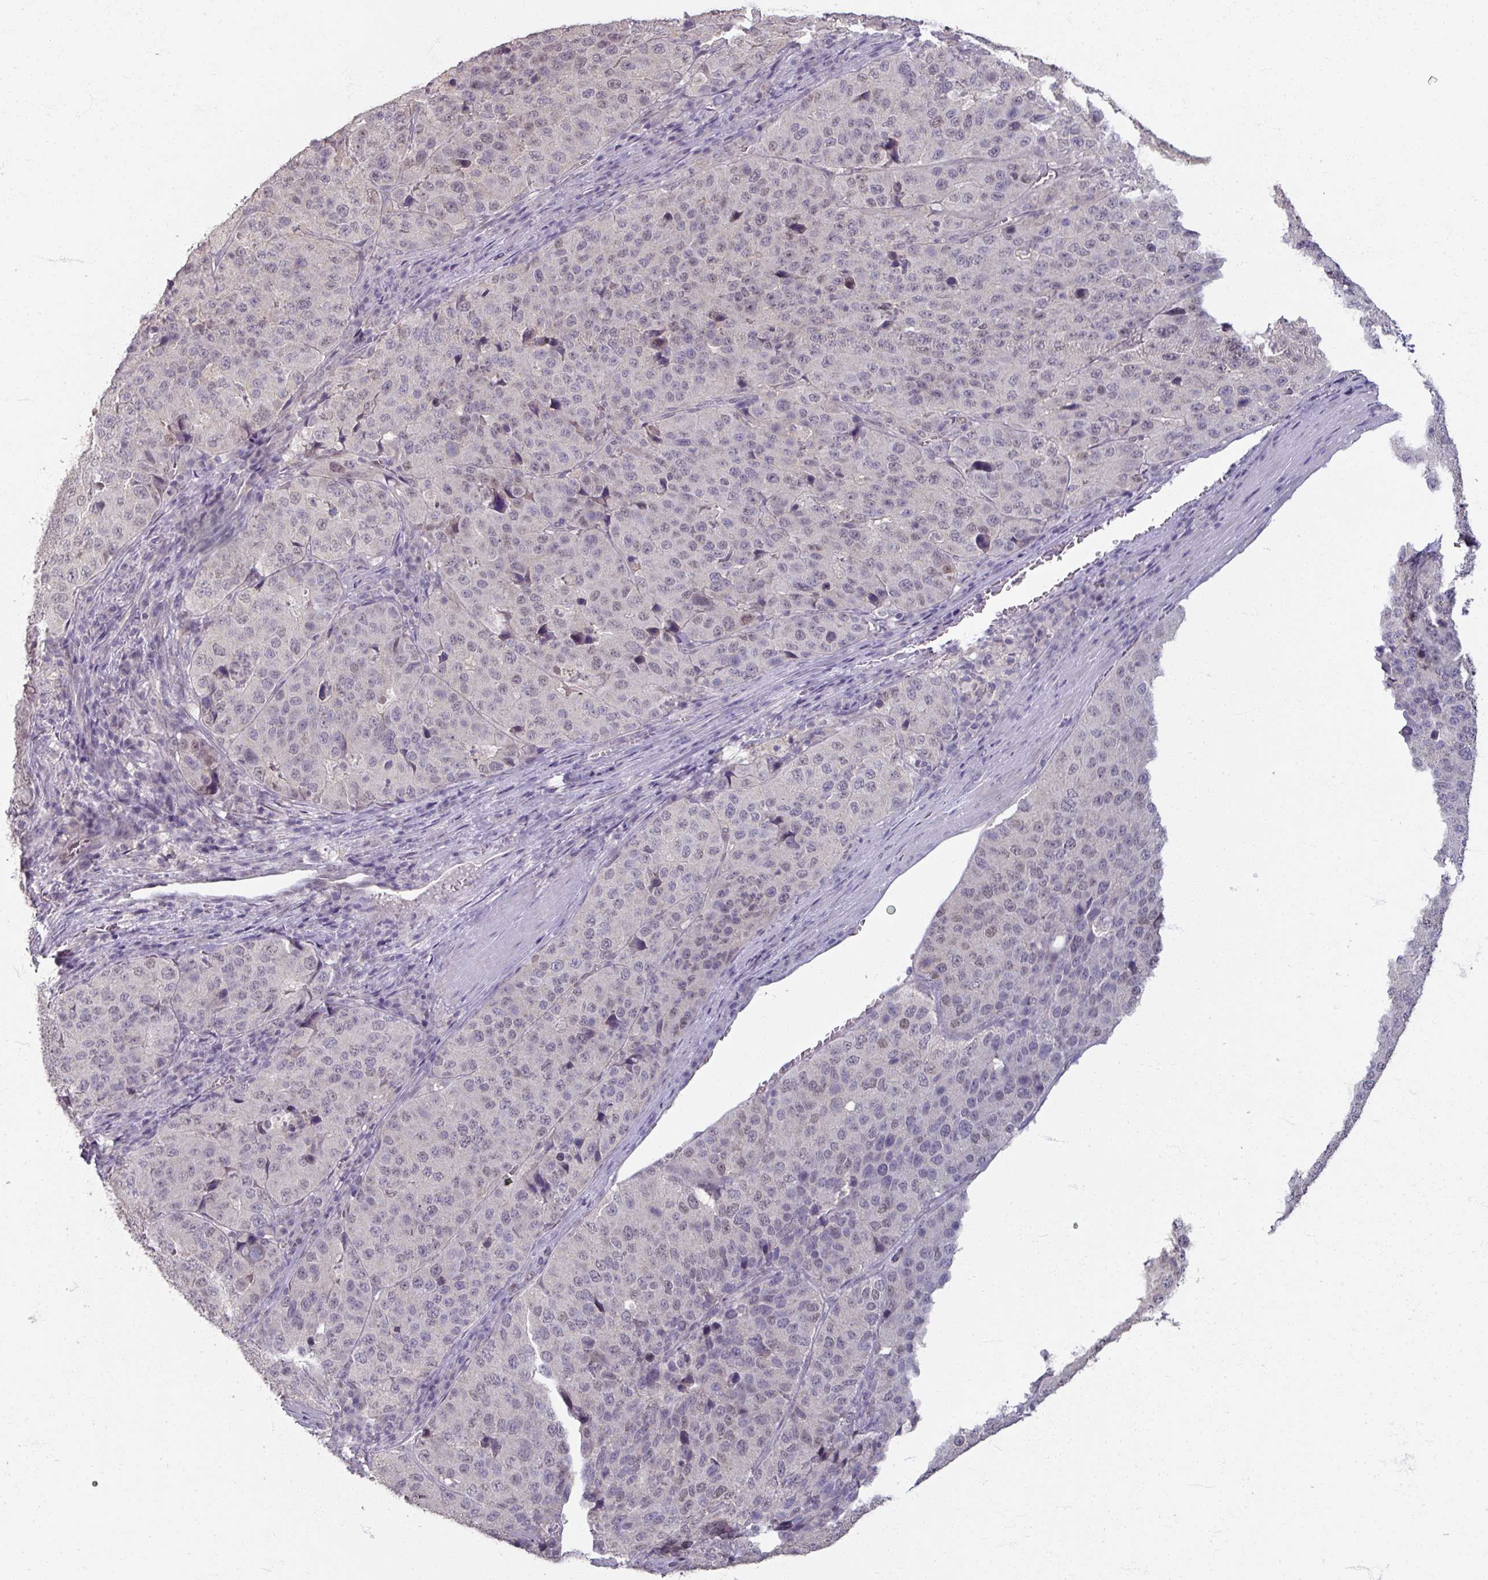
{"staining": {"intensity": "negative", "quantity": "none", "location": "none"}, "tissue": "stomach cancer", "cell_type": "Tumor cells", "image_type": "cancer", "snomed": [{"axis": "morphology", "description": "Adenocarcinoma, NOS"}, {"axis": "topography", "description": "Stomach"}], "caption": "Immunohistochemical staining of human stomach cancer (adenocarcinoma) displays no significant staining in tumor cells.", "gene": "SOX11", "patient": {"sex": "male", "age": 71}}